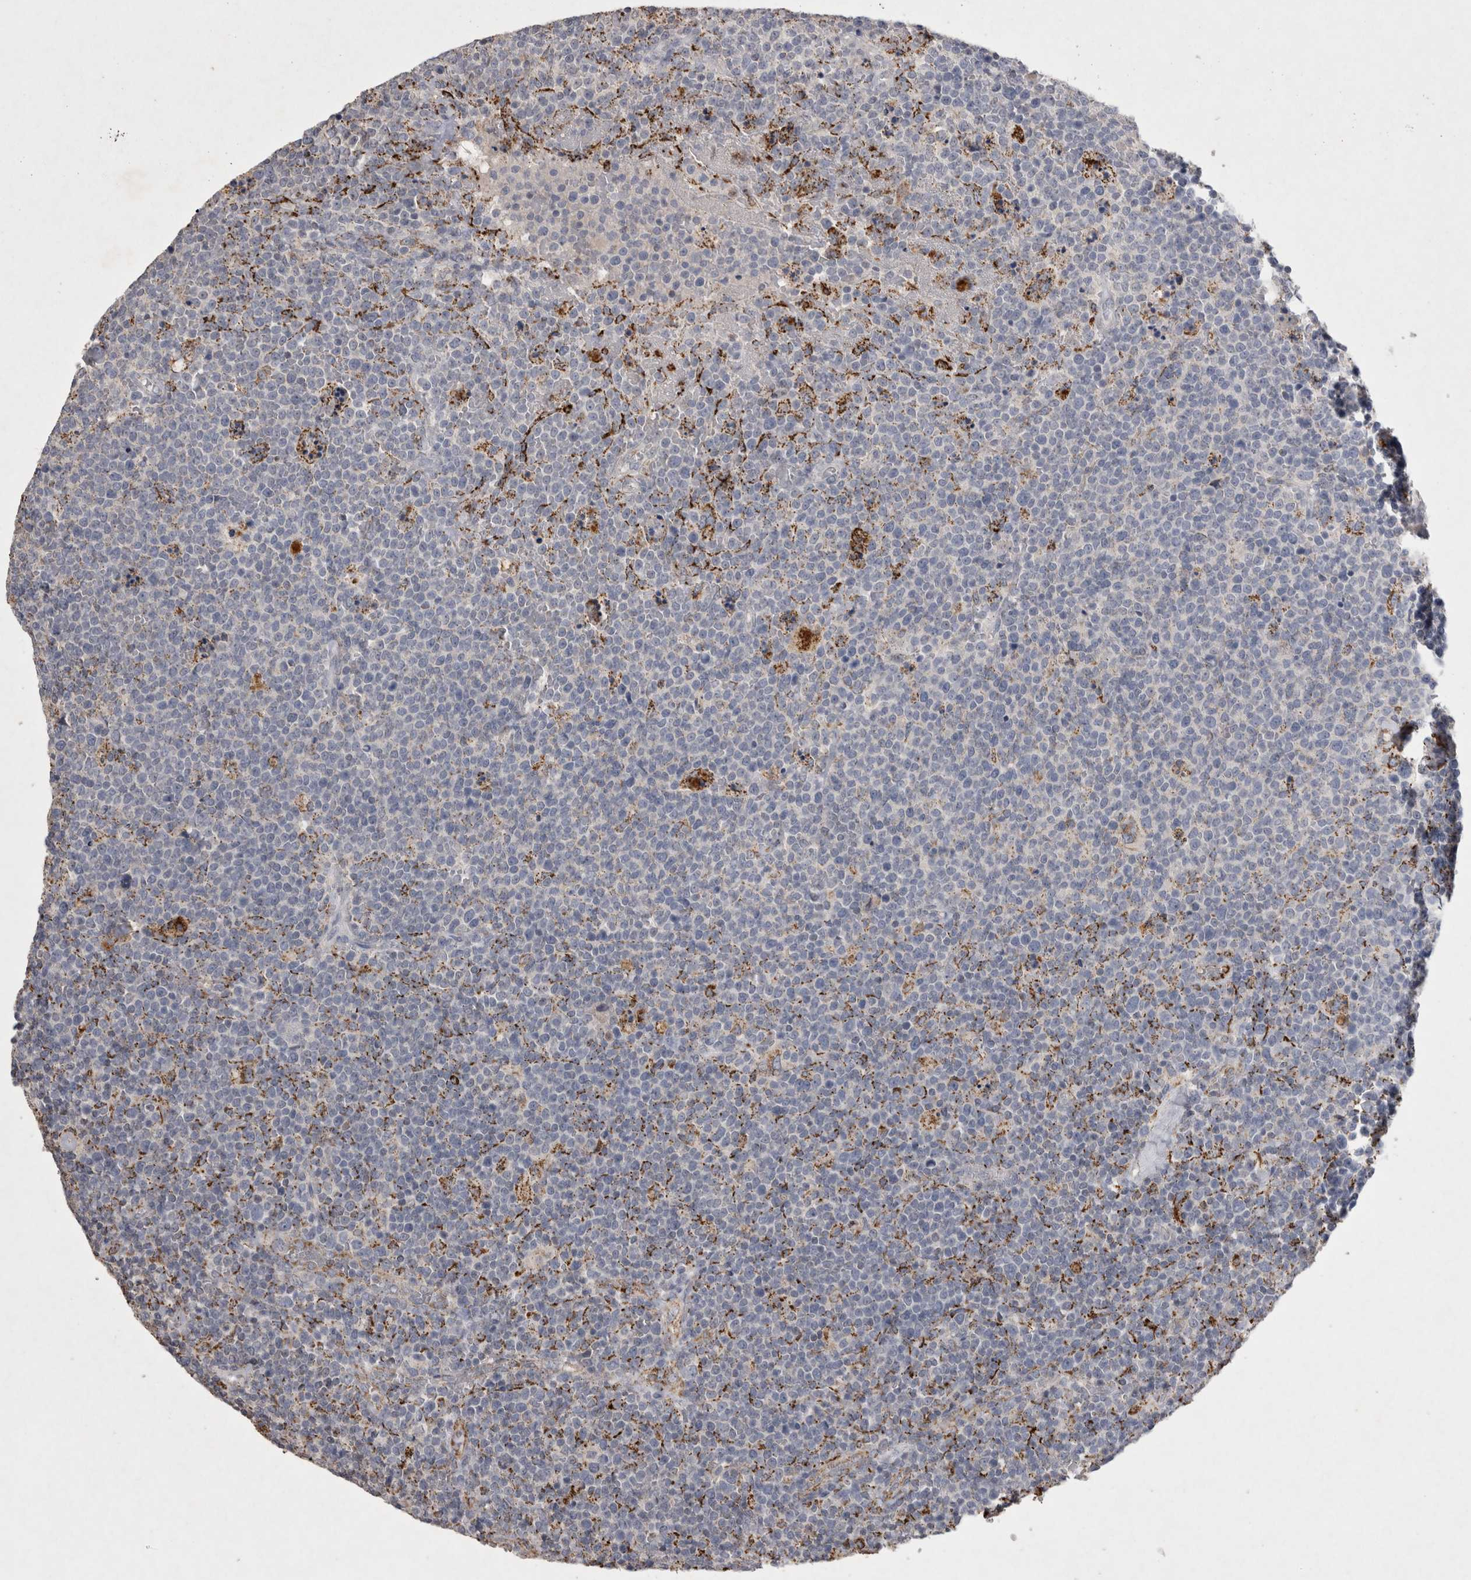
{"staining": {"intensity": "negative", "quantity": "none", "location": "none"}, "tissue": "lymphoma", "cell_type": "Tumor cells", "image_type": "cancer", "snomed": [{"axis": "morphology", "description": "Malignant lymphoma, non-Hodgkin's type, High grade"}, {"axis": "topography", "description": "Lymph node"}], "caption": "This is an immunohistochemistry histopathology image of high-grade malignant lymphoma, non-Hodgkin's type. There is no expression in tumor cells.", "gene": "DKK3", "patient": {"sex": "male", "age": 61}}